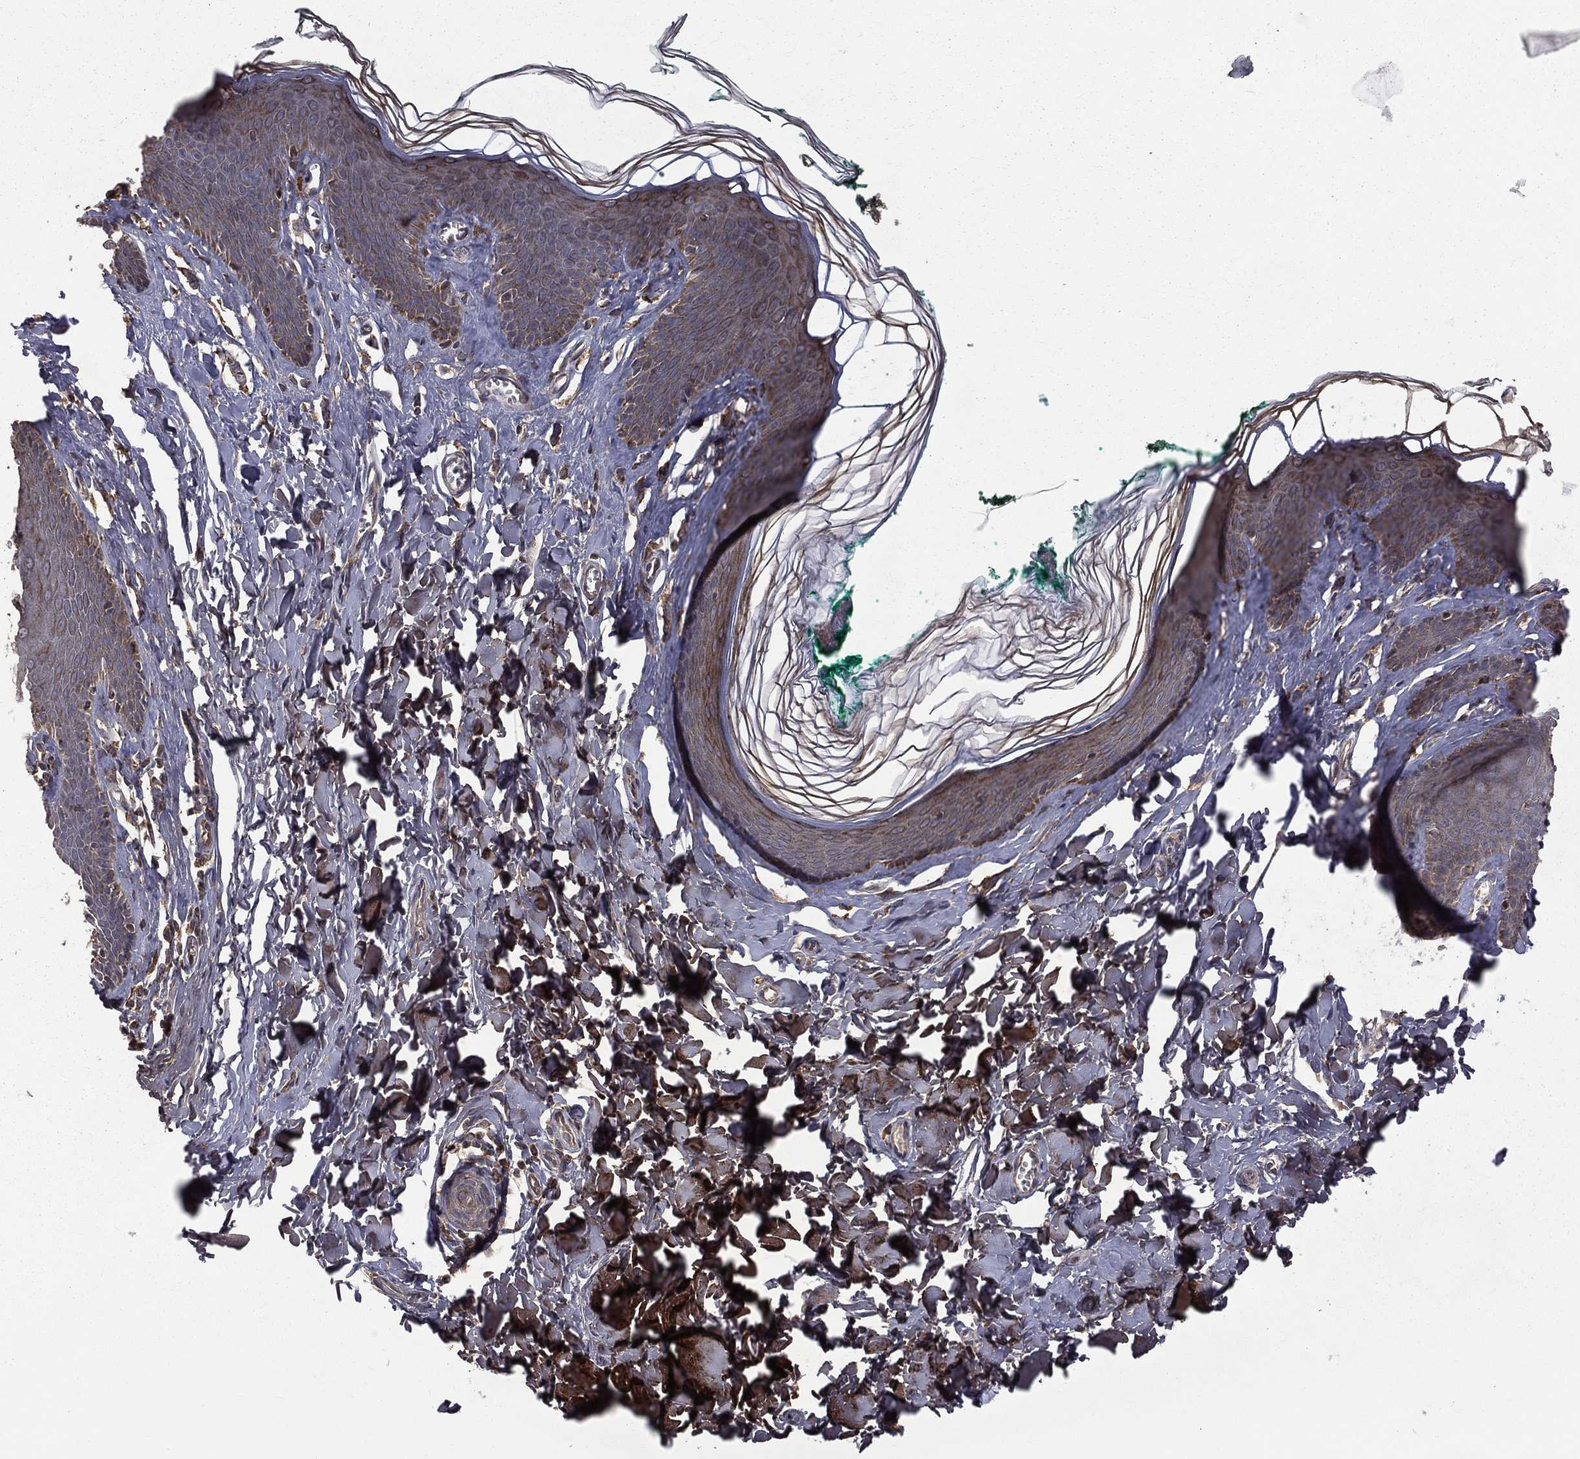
{"staining": {"intensity": "moderate", "quantity": "<25%", "location": "cytoplasmic/membranous"}, "tissue": "skin", "cell_type": "Epidermal cells", "image_type": "normal", "snomed": [{"axis": "morphology", "description": "Normal tissue, NOS"}, {"axis": "topography", "description": "Vulva"}], "caption": "This micrograph shows unremarkable skin stained with immunohistochemistry to label a protein in brown. The cytoplasmic/membranous of epidermal cells show moderate positivity for the protein. Nuclei are counter-stained blue.", "gene": "OLFML1", "patient": {"sex": "female", "age": 66}}